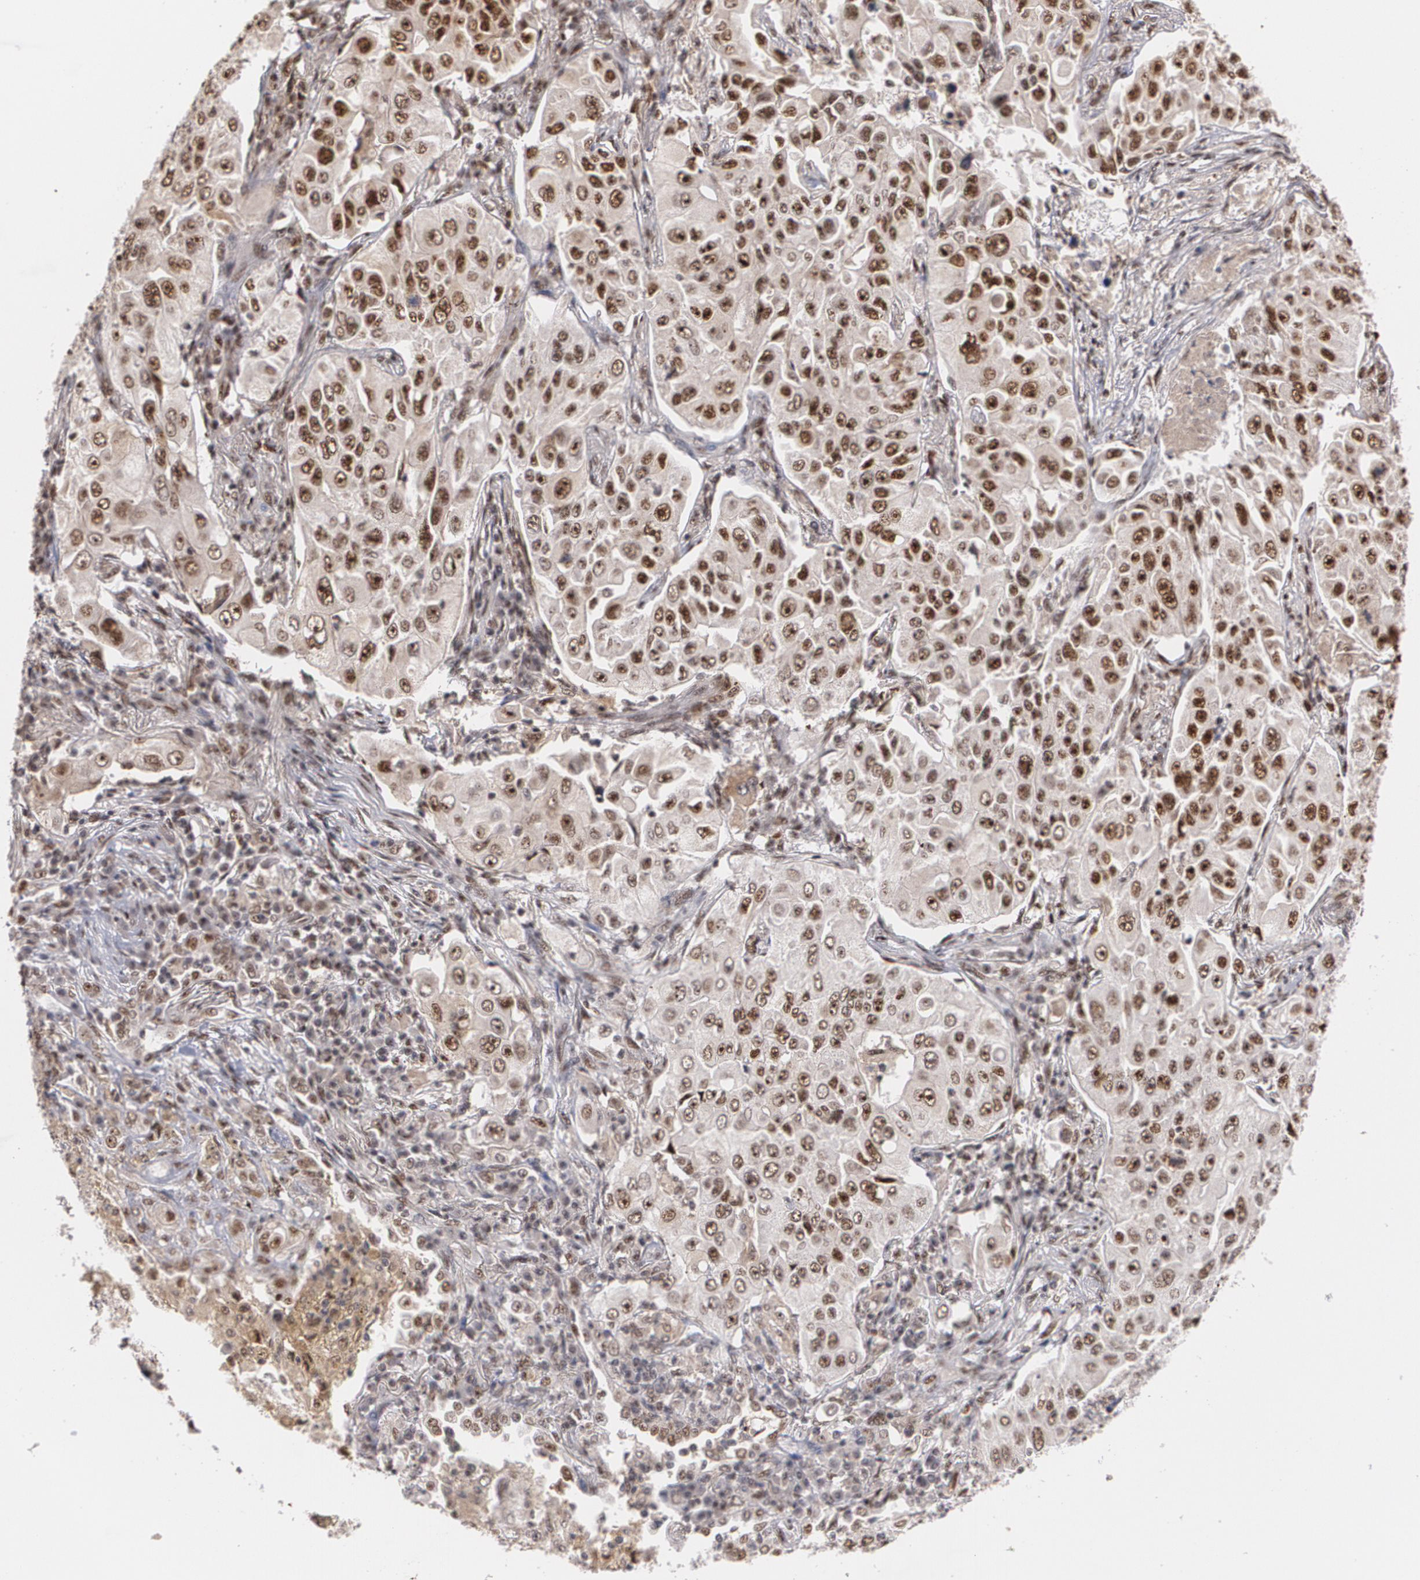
{"staining": {"intensity": "strong", "quantity": ">75%", "location": "nuclear"}, "tissue": "lung cancer", "cell_type": "Tumor cells", "image_type": "cancer", "snomed": [{"axis": "morphology", "description": "Adenocarcinoma, NOS"}, {"axis": "topography", "description": "Lung"}], "caption": "Immunohistochemistry (IHC) of lung cancer shows high levels of strong nuclear staining in about >75% of tumor cells. Using DAB (brown) and hematoxylin (blue) stains, captured at high magnification using brightfield microscopy.", "gene": "ZNF234", "patient": {"sex": "male", "age": 84}}